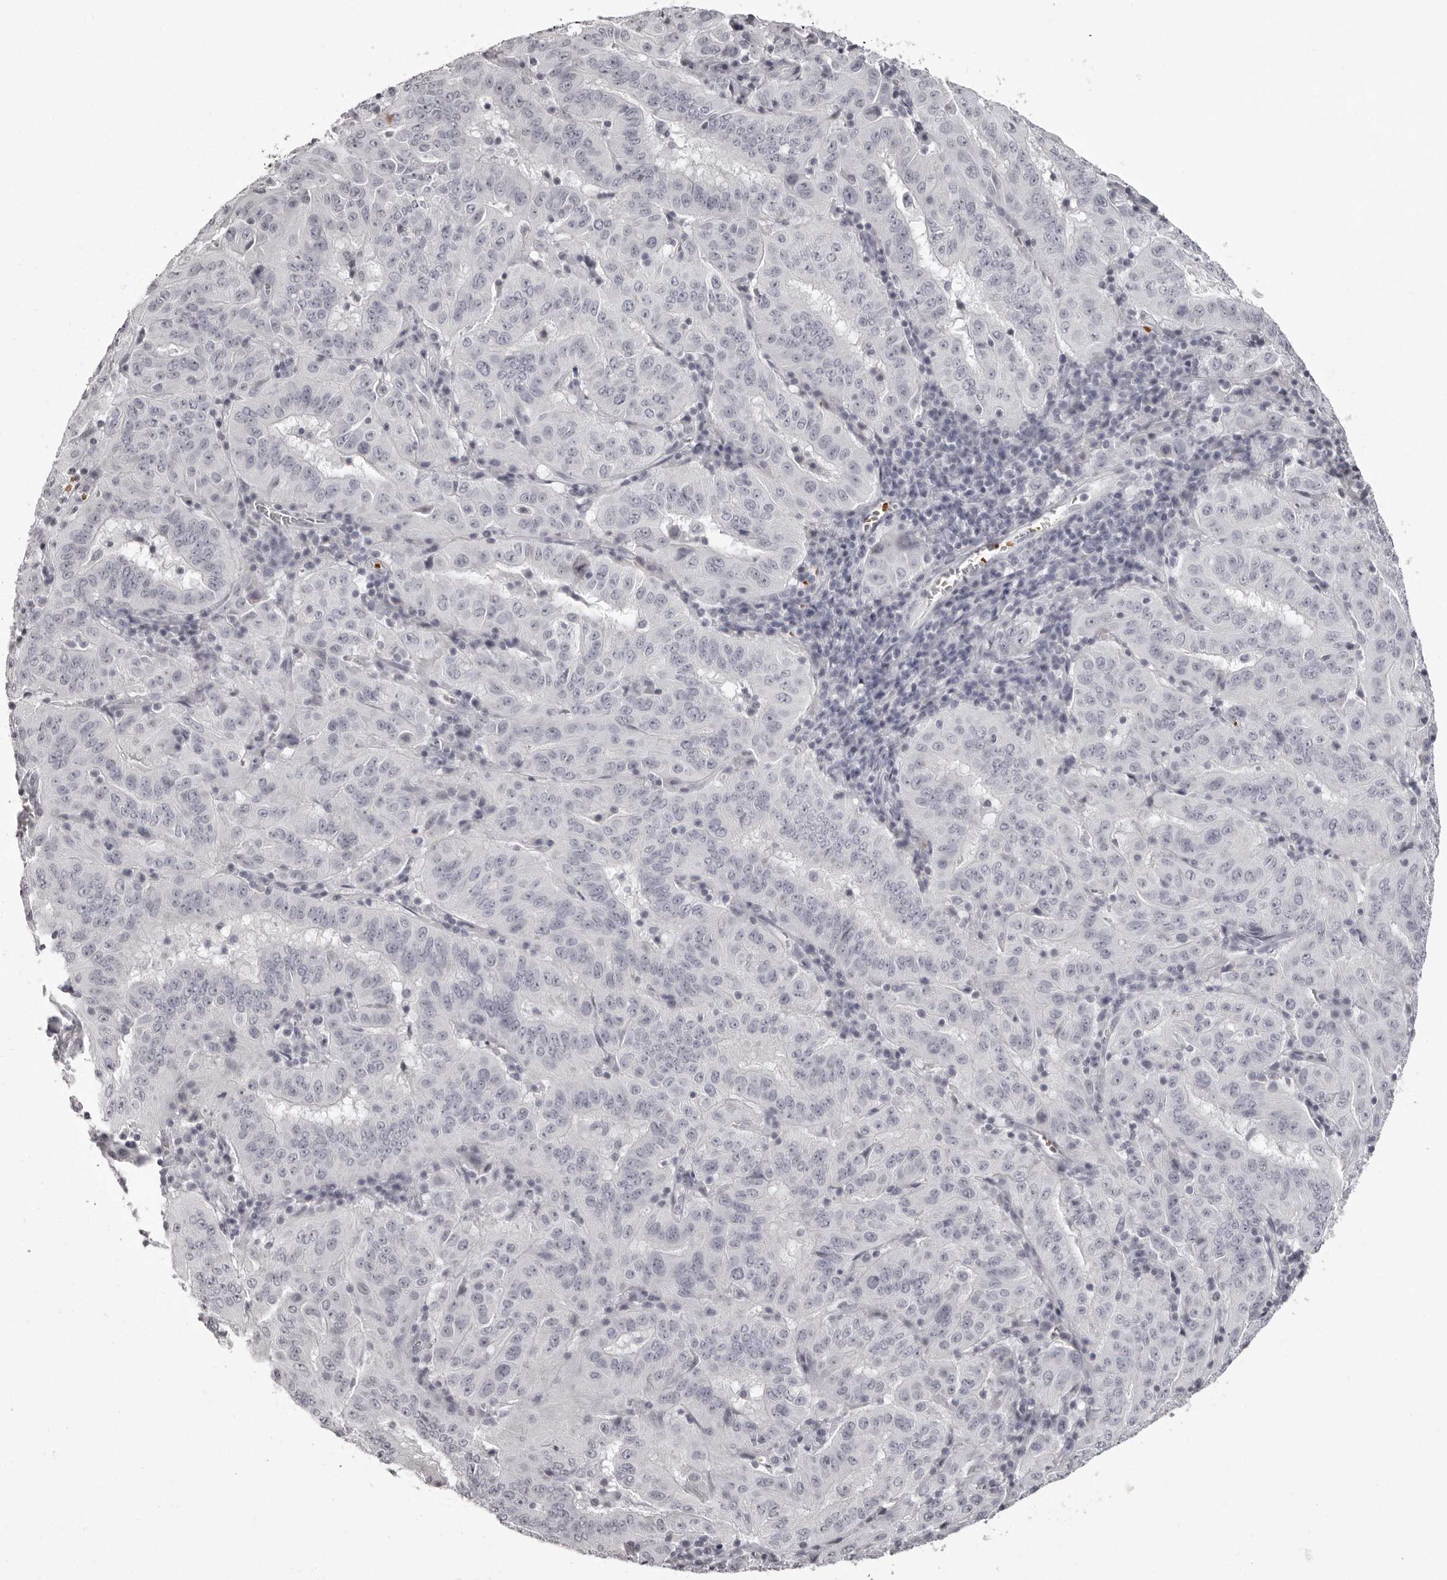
{"staining": {"intensity": "negative", "quantity": "none", "location": "none"}, "tissue": "pancreatic cancer", "cell_type": "Tumor cells", "image_type": "cancer", "snomed": [{"axis": "morphology", "description": "Adenocarcinoma, NOS"}, {"axis": "topography", "description": "Pancreas"}], "caption": "DAB immunohistochemical staining of human pancreatic cancer (adenocarcinoma) displays no significant positivity in tumor cells. Nuclei are stained in blue.", "gene": "C8orf74", "patient": {"sex": "male", "age": 63}}